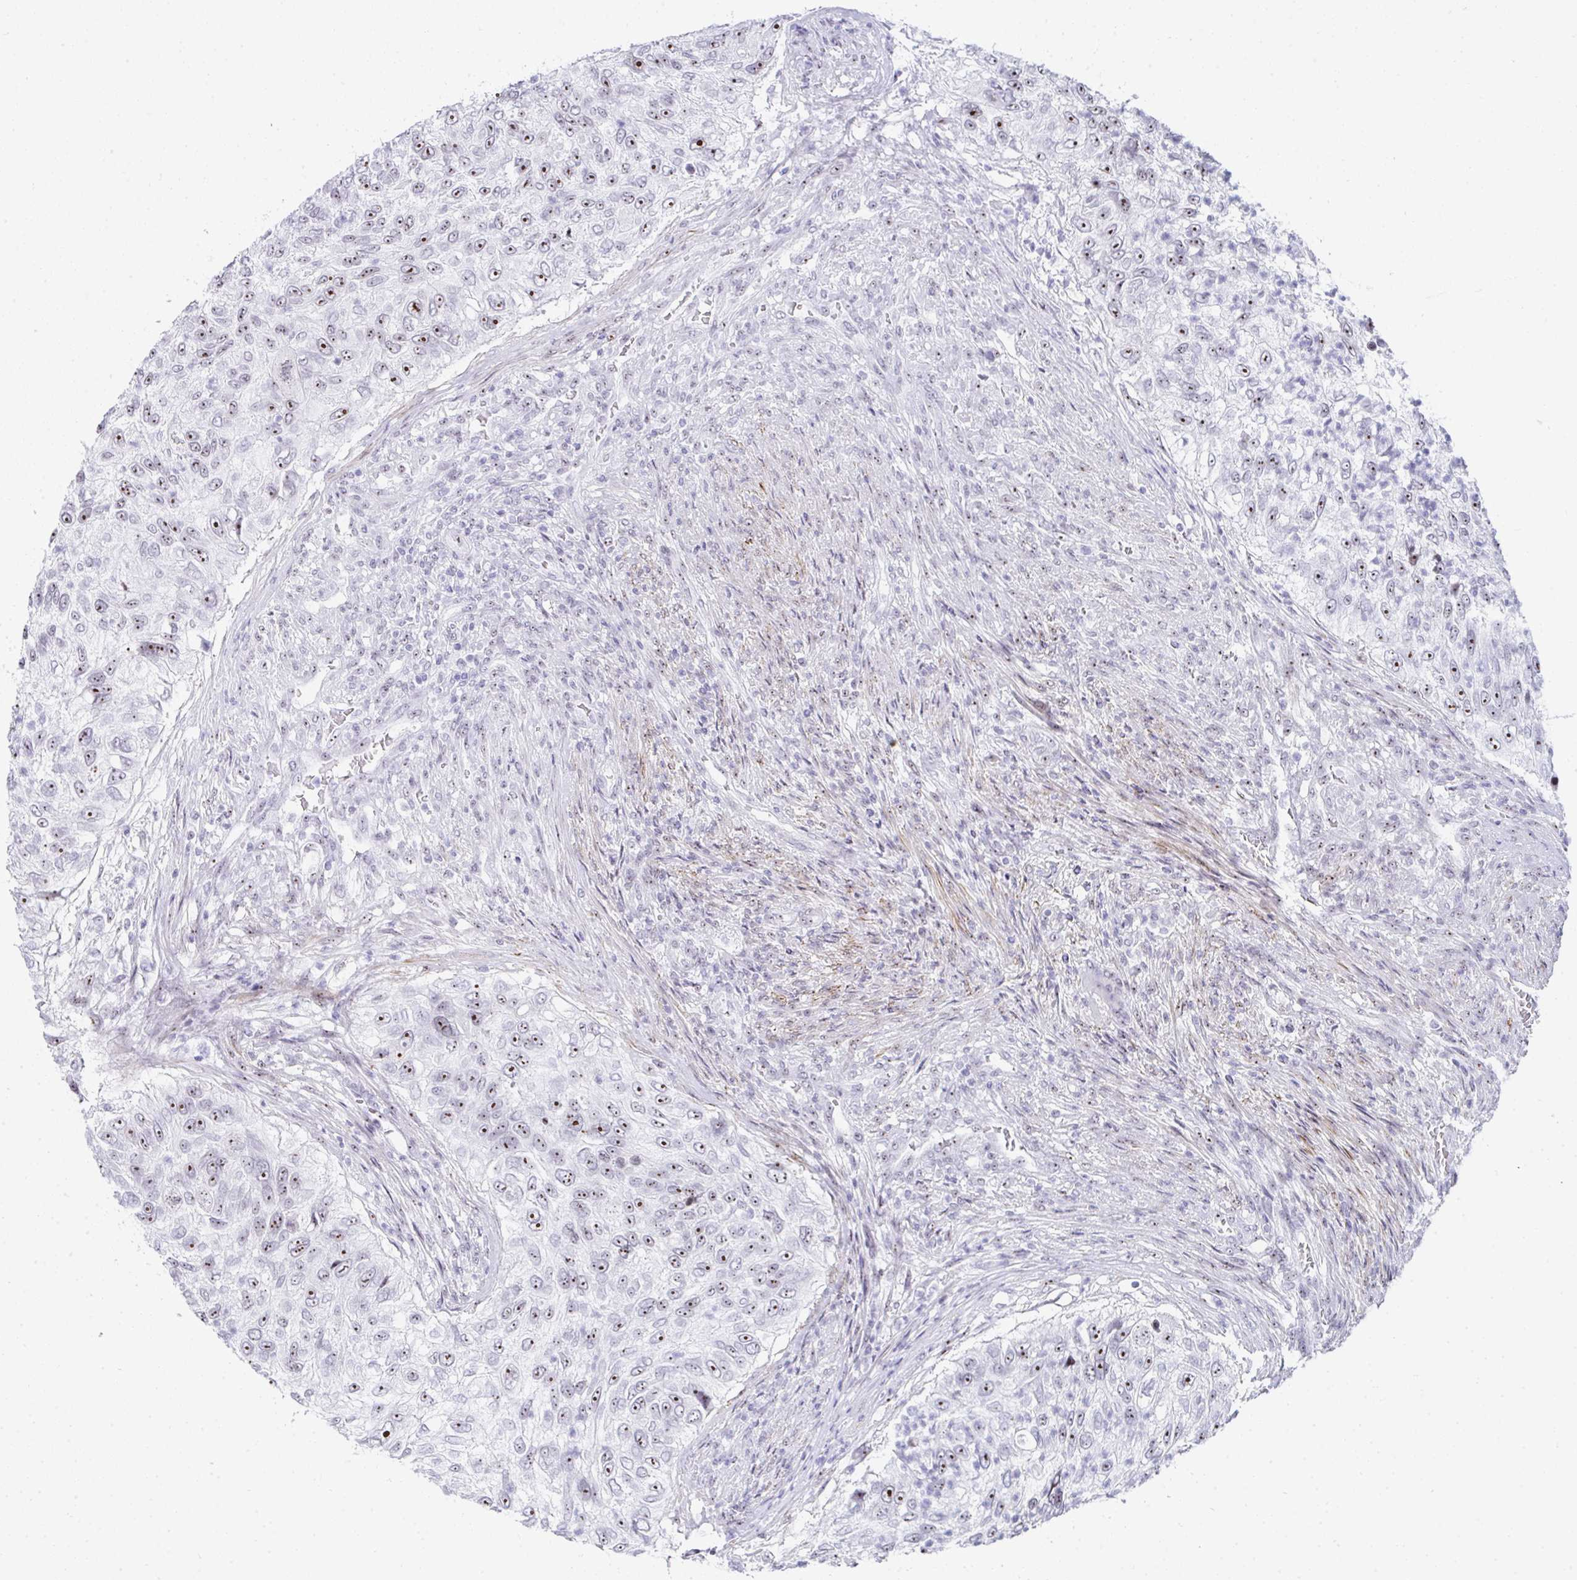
{"staining": {"intensity": "moderate", "quantity": ">75%", "location": "nuclear"}, "tissue": "urothelial cancer", "cell_type": "Tumor cells", "image_type": "cancer", "snomed": [{"axis": "morphology", "description": "Urothelial carcinoma, High grade"}, {"axis": "topography", "description": "Urinary bladder"}], "caption": "Protein staining of high-grade urothelial carcinoma tissue displays moderate nuclear expression in approximately >75% of tumor cells. (brown staining indicates protein expression, while blue staining denotes nuclei).", "gene": "NOP10", "patient": {"sex": "female", "age": 60}}